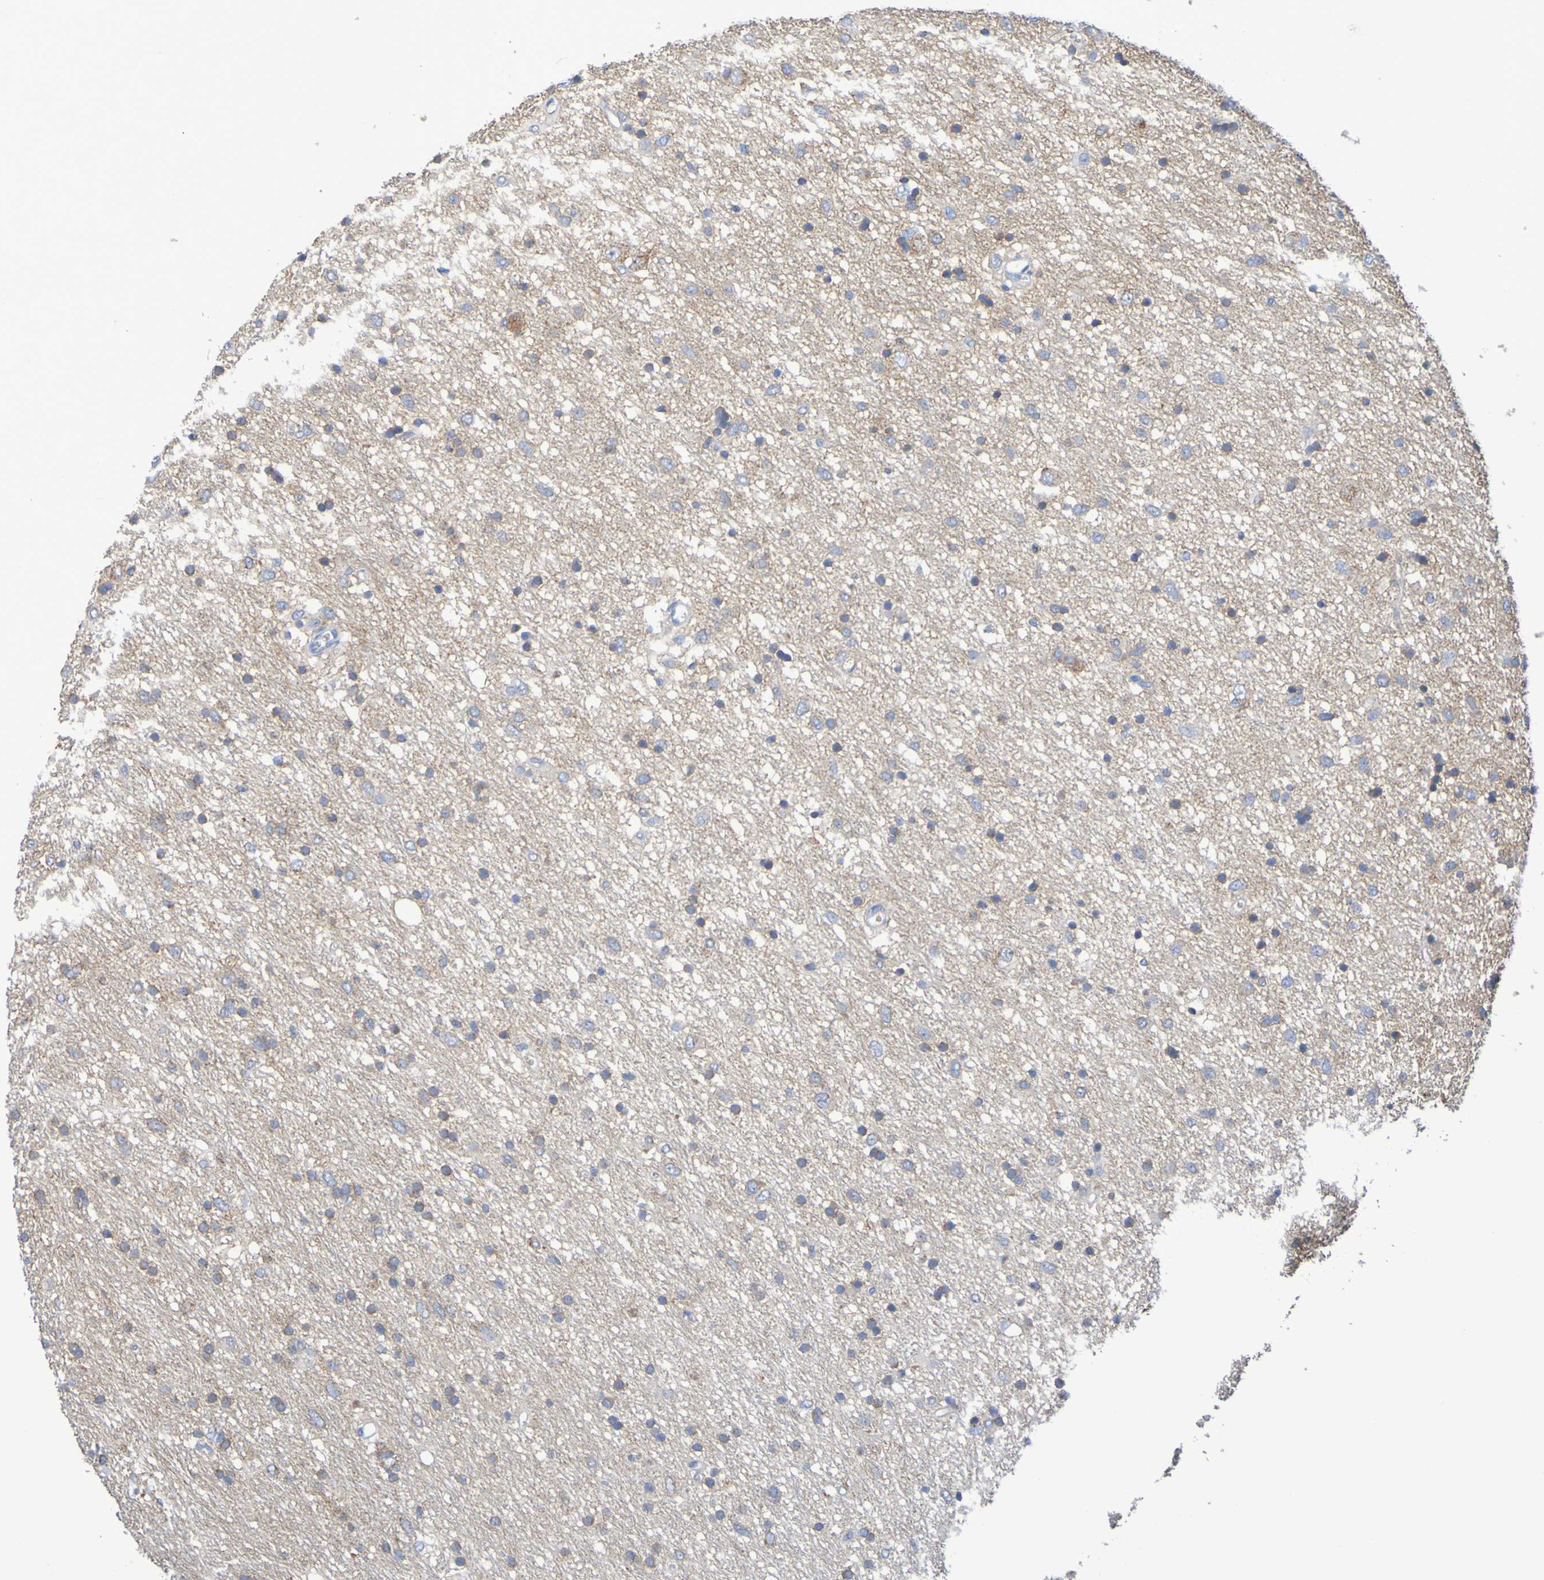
{"staining": {"intensity": "weak", "quantity": "<25%", "location": "cytoplasmic/membranous"}, "tissue": "glioma", "cell_type": "Tumor cells", "image_type": "cancer", "snomed": [{"axis": "morphology", "description": "Glioma, malignant, Low grade"}, {"axis": "topography", "description": "Brain"}], "caption": "An image of glioma stained for a protein reveals no brown staining in tumor cells. (Stains: DAB immunohistochemistry (IHC) with hematoxylin counter stain, Microscopy: brightfield microscopy at high magnification).", "gene": "CNTN2", "patient": {"sex": "male", "age": 77}}